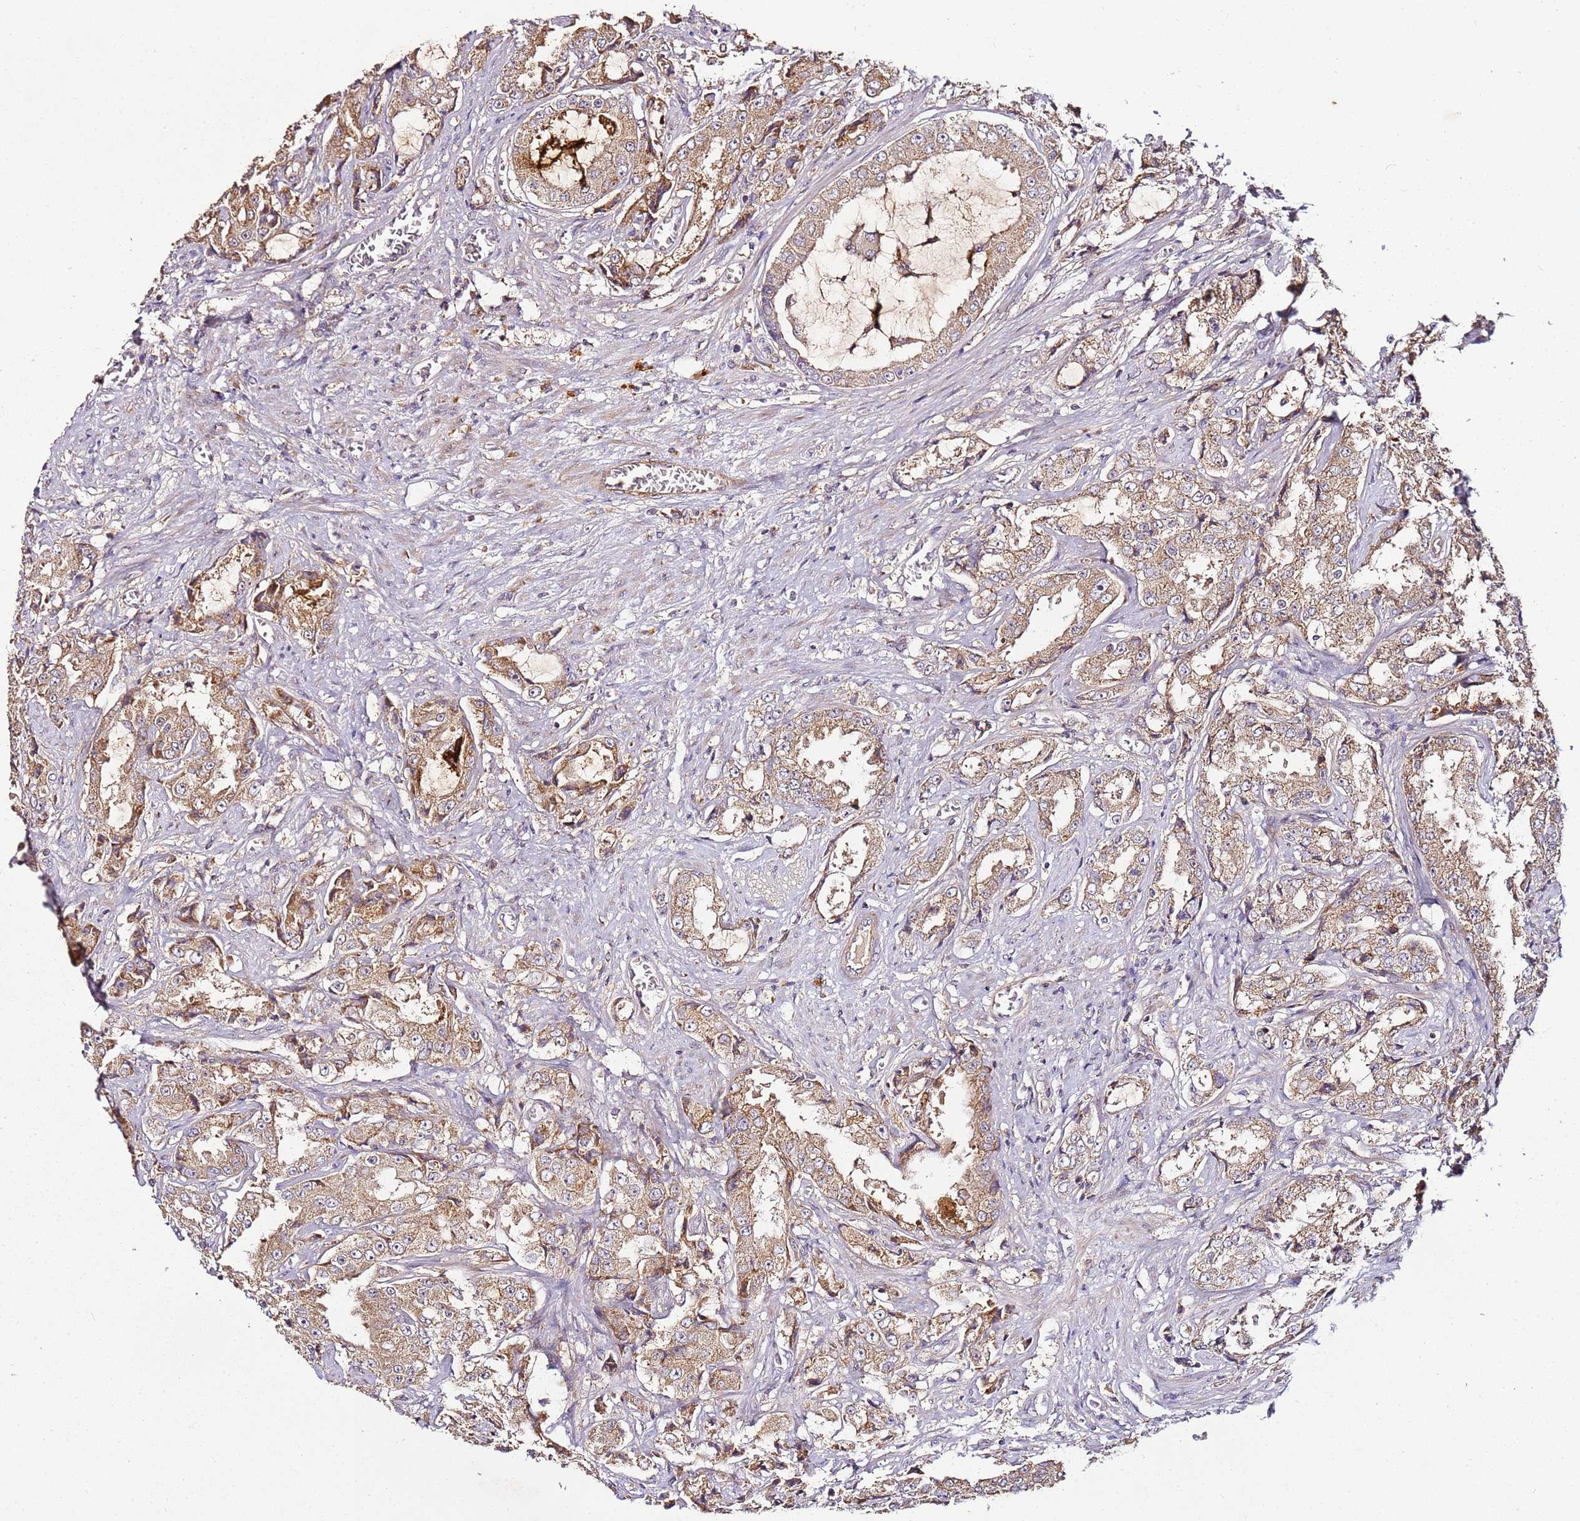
{"staining": {"intensity": "moderate", "quantity": ">75%", "location": "cytoplasmic/membranous"}, "tissue": "prostate cancer", "cell_type": "Tumor cells", "image_type": "cancer", "snomed": [{"axis": "morphology", "description": "Adenocarcinoma, High grade"}, {"axis": "topography", "description": "Prostate"}], "caption": "High-grade adenocarcinoma (prostate) stained for a protein exhibits moderate cytoplasmic/membranous positivity in tumor cells.", "gene": "KRTAP21-3", "patient": {"sex": "male", "age": 73}}